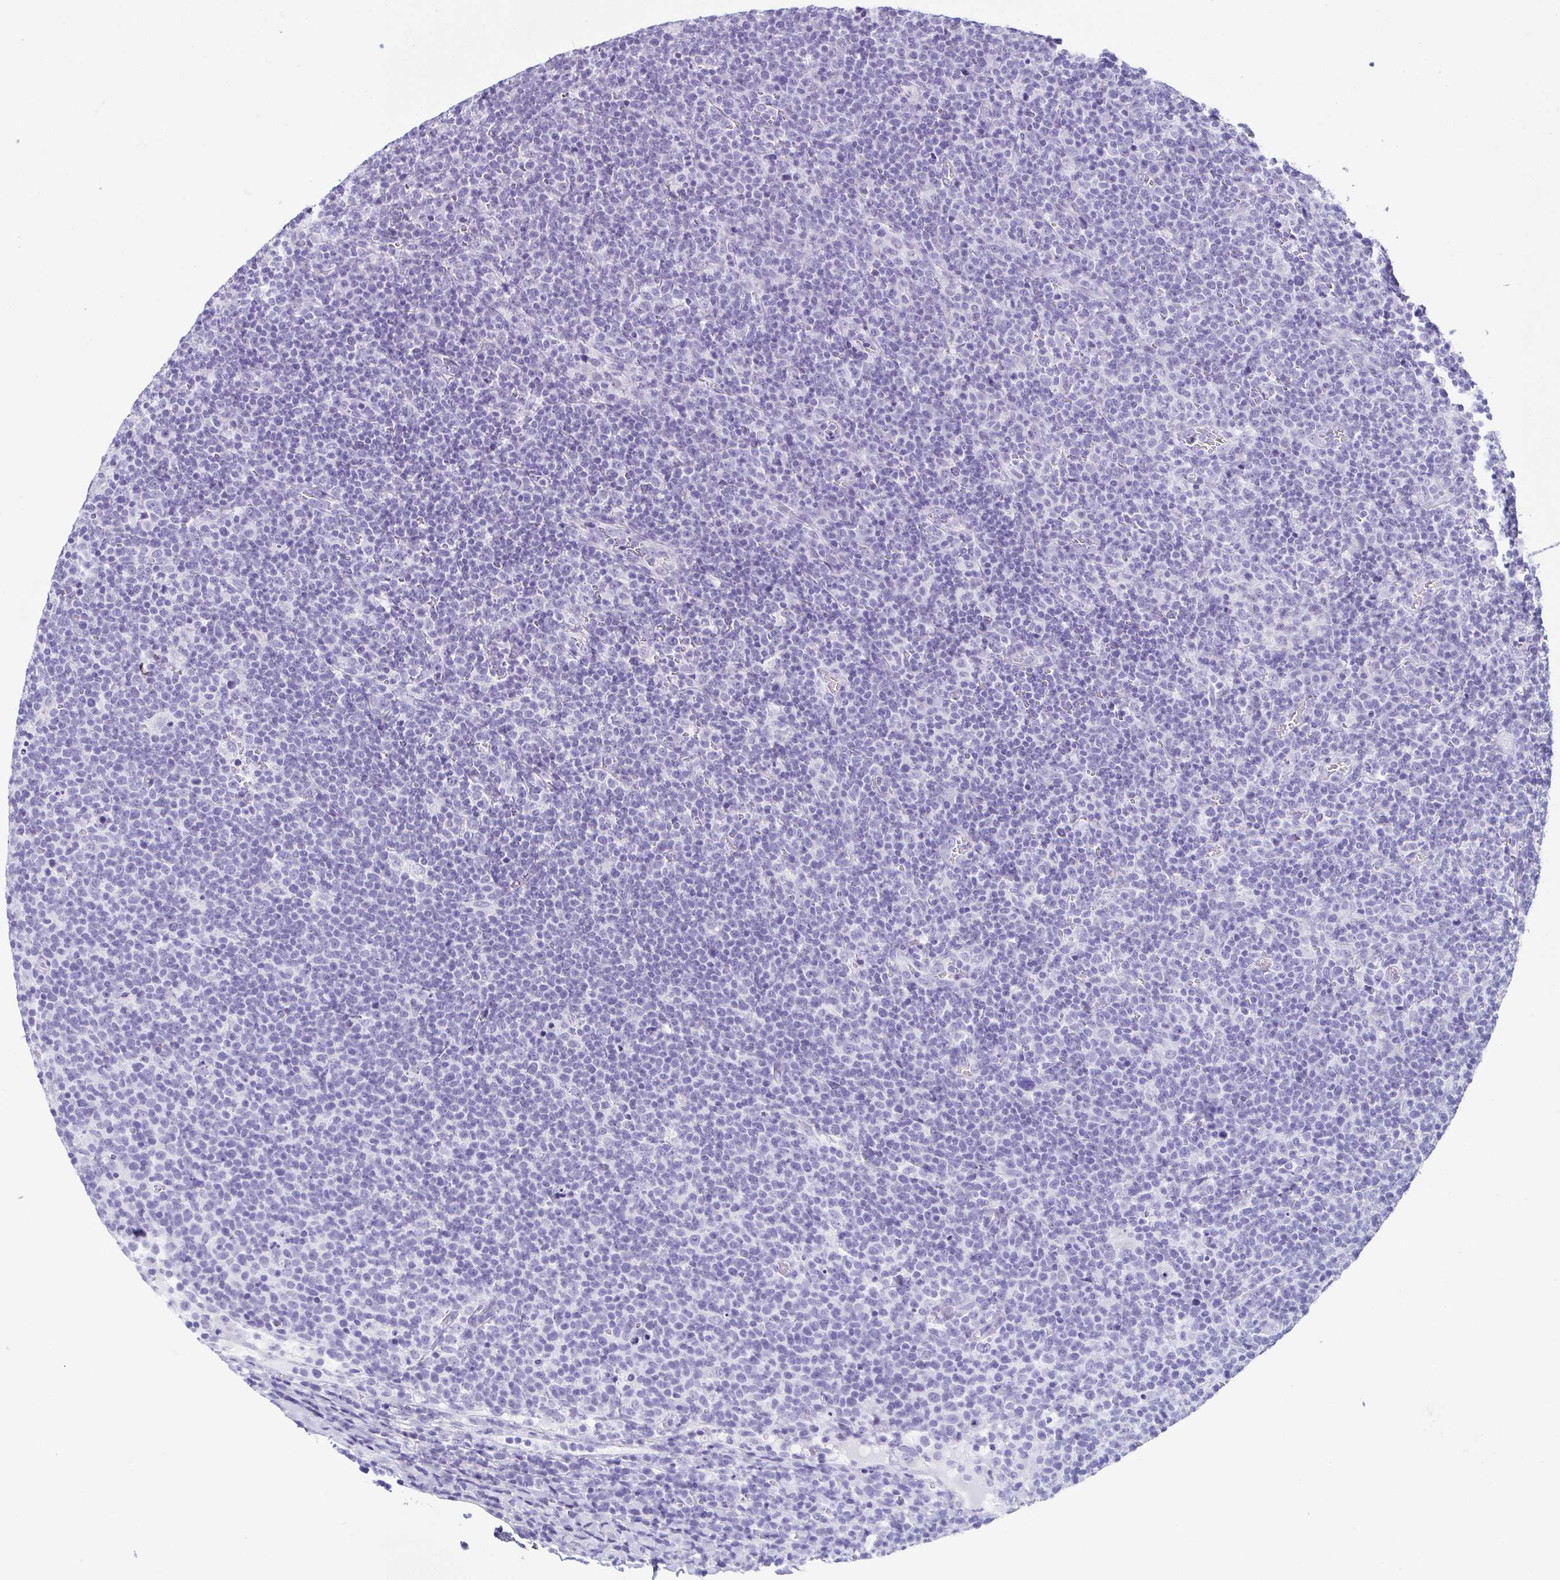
{"staining": {"intensity": "negative", "quantity": "none", "location": "none"}, "tissue": "lymphoma", "cell_type": "Tumor cells", "image_type": "cancer", "snomed": [{"axis": "morphology", "description": "Malignant lymphoma, non-Hodgkin's type, High grade"}, {"axis": "topography", "description": "Lymph node"}], "caption": "Tumor cells are negative for protein expression in human lymphoma. (IHC, brightfield microscopy, high magnification).", "gene": "ESX1", "patient": {"sex": "male", "age": 61}}